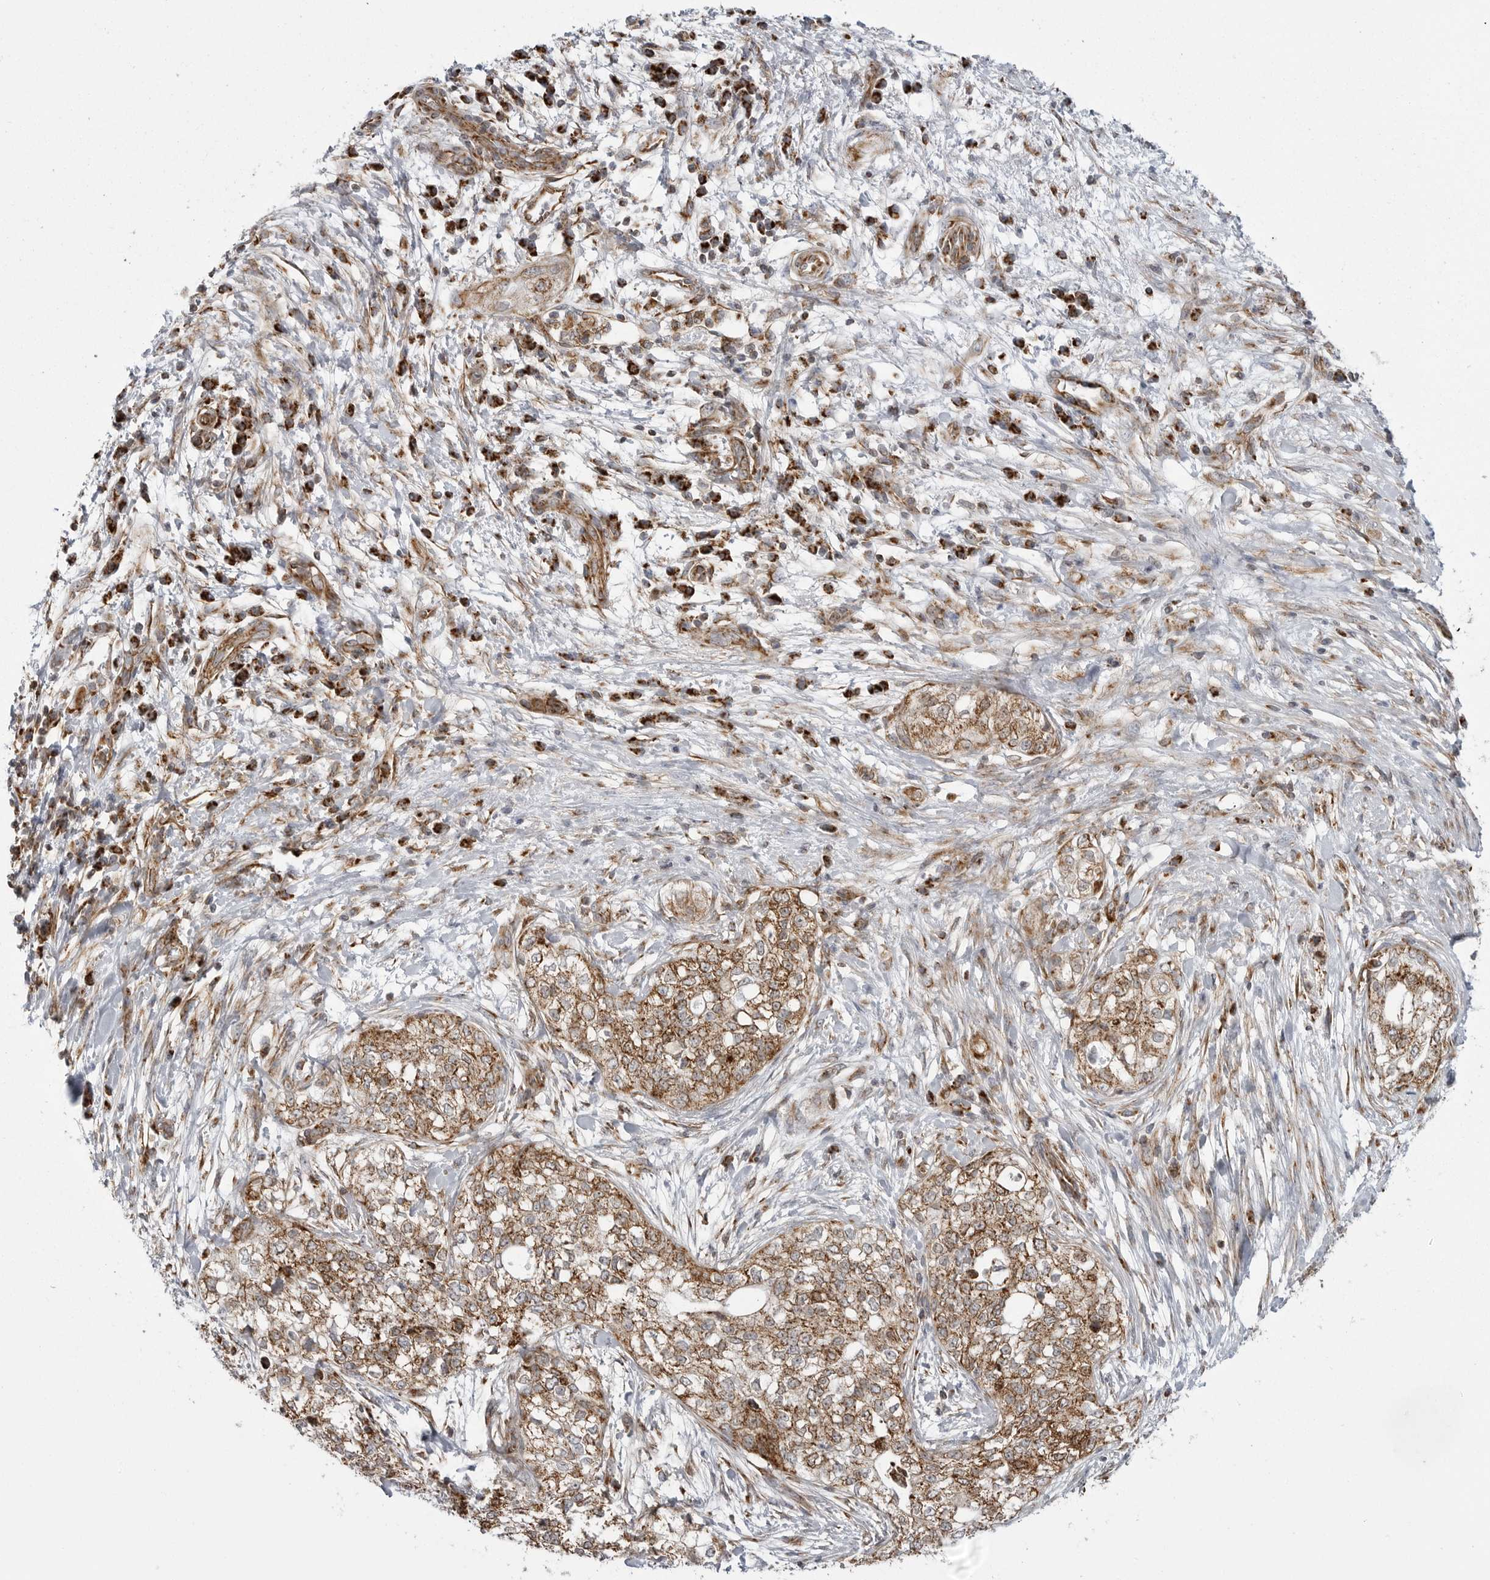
{"staining": {"intensity": "moderate", "quantity": ">75%", "location": "cytoplasmic/membranous"}, "tissue": "pancreatic cancer", "cell_type": "Tumor cells", "image_type": "cancer", "snomed": [{"axis": "morphology", "description": "Adenocarcinoma, NOS"}, {"axis": "topography", "description": "Pancreas"}], "caption": "DAB immunohistochemical staining of human pancreatic cancer (adenocarcinoma) exhibits moderate cytoplasmic/membranous protein staining in about >75% of tumor cells.", "gene": "FH", "patient": {"sex": "male", "age": 72}}